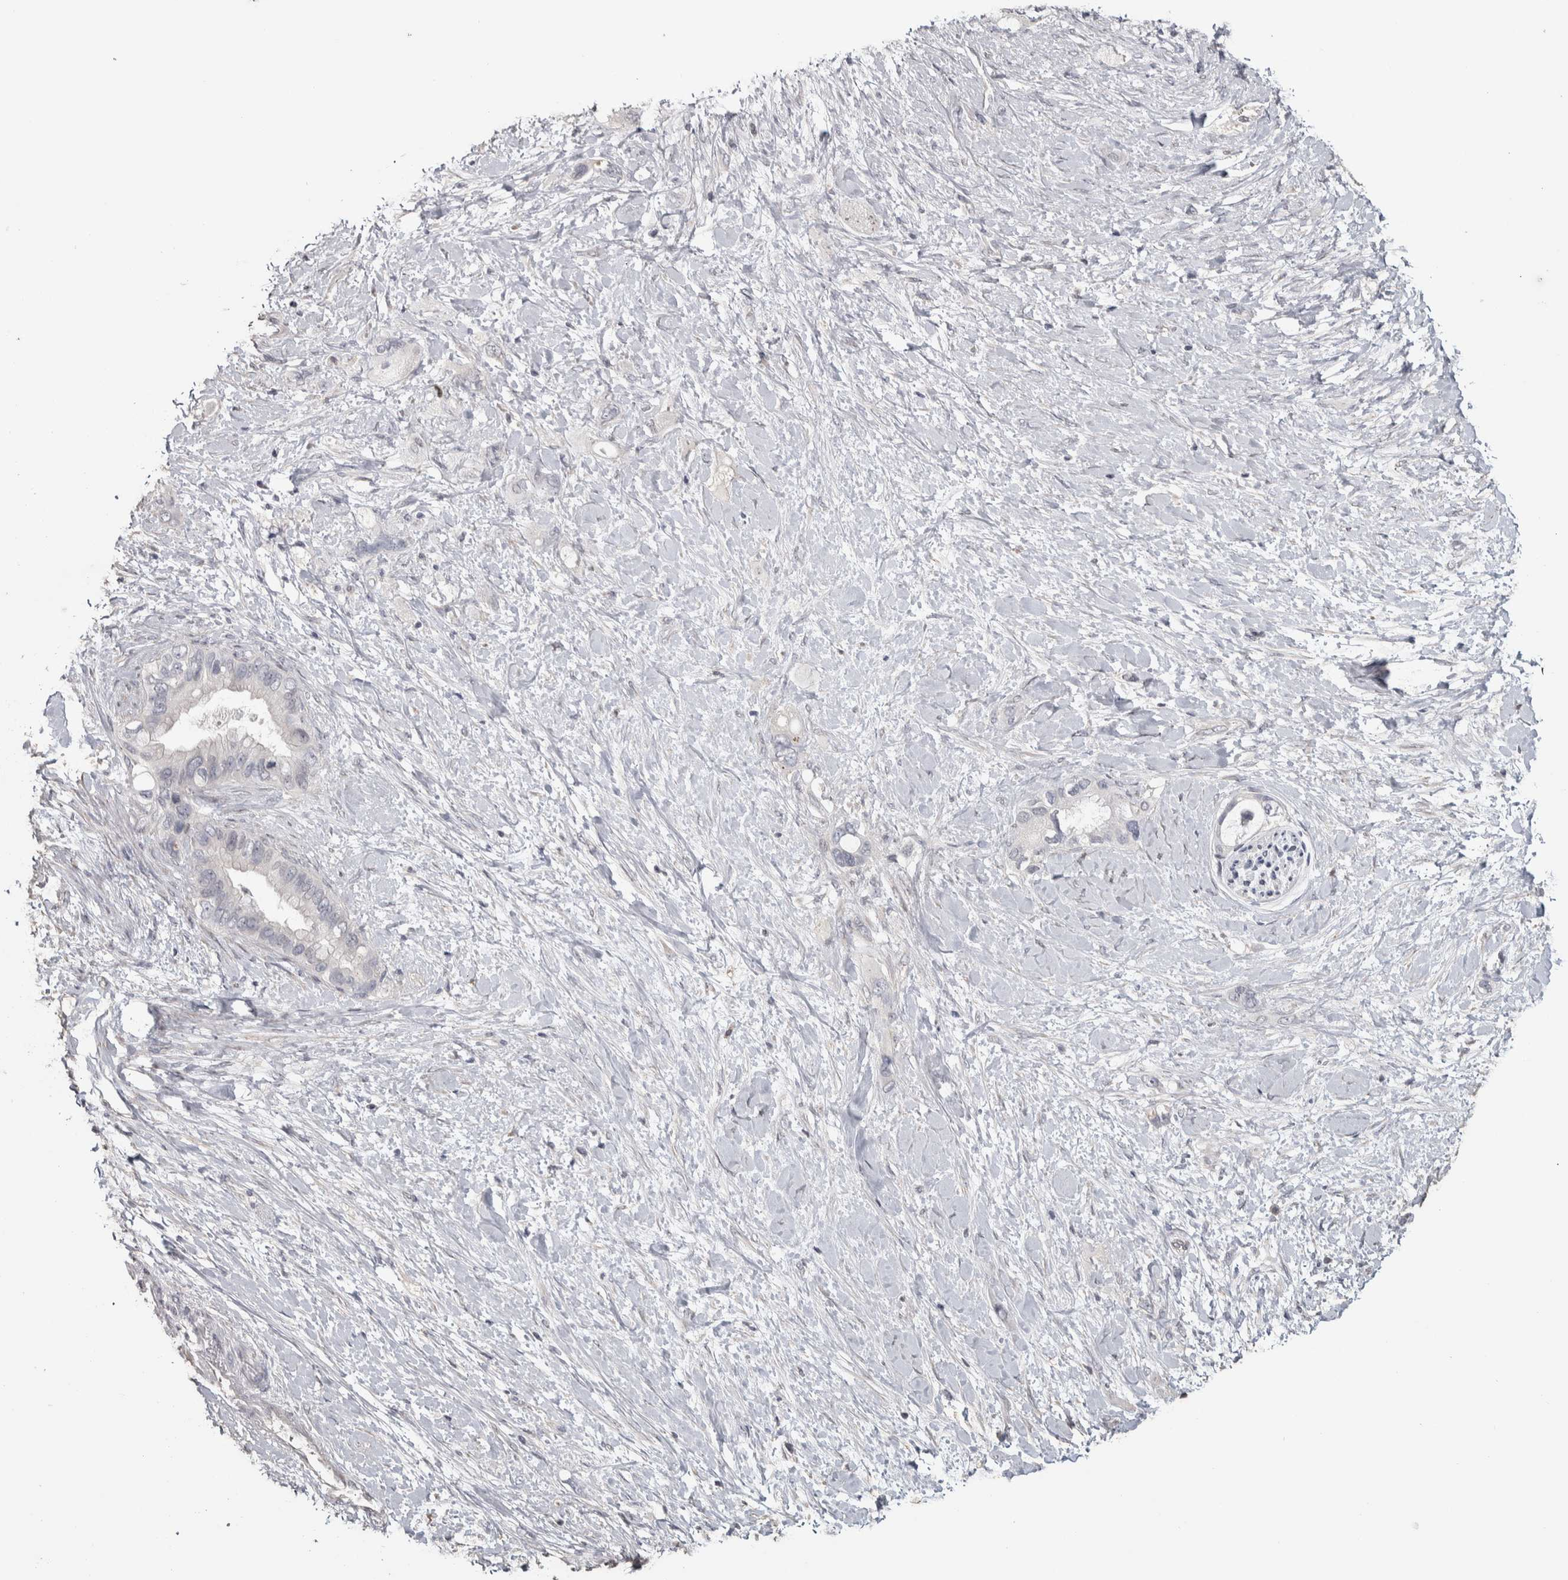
{"staining": {"intensity": "negative", "quantity": "none", "location": "none"}, "tissue": "pancreatic cancer", "cell_type": "Tumor cells", "image_type": "cancer", "snomed": [{"axis": "morphology", "description": "Adenocarcinoma, NOS"}, {"axis": "topography", "description": "Pancreas"}], "caption": "An image of pancreatic cancer (adenocarcinoma) stained for a protein shows no brown staining in tumor cells. (DAB (3,3'-diaminobenzidine) IHC with hematoxylin counter stain).", "gene": "NECAB1", "patient": {"sex": "female", "age": 56}}